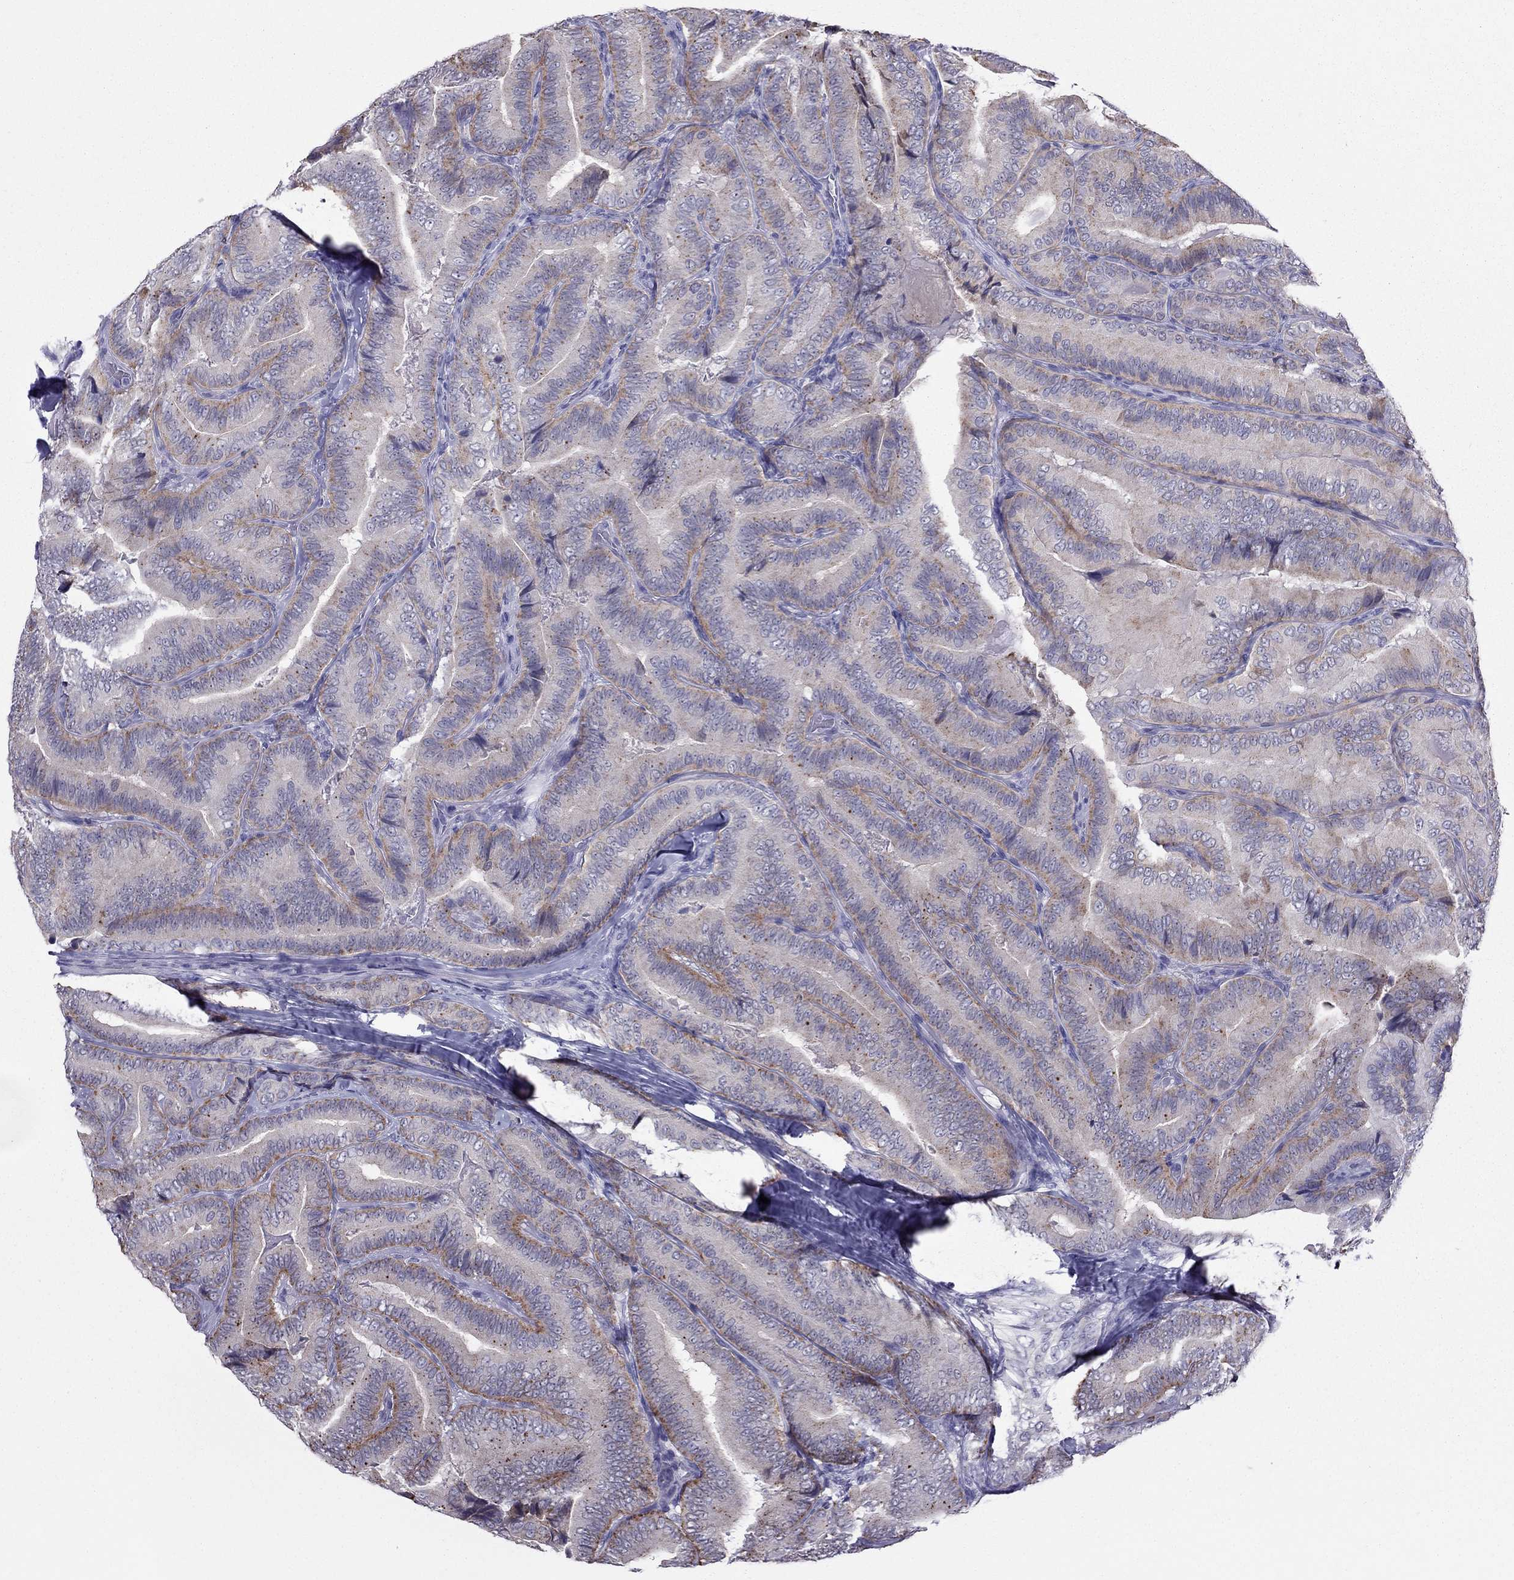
{"staining": {"intensity": "negative", "quantity": "none", "location": "none"}, "tissue": "thyroid cancer", "cell_type": "Tumor cells", "image_type": "cancer", "snomed": [{"axis": "morphology", "description": "Papillary adenocarcinoma, NOS"}, {"axis": "topography", "description": "Thyroid gland"}], "caption": "Papillary adenocarcinoma (thyroid) stained for a protein using IHC reveals no staining tumor cells.", "gene": "TEX14", "patient": {"sex": "male", "age": 61}}